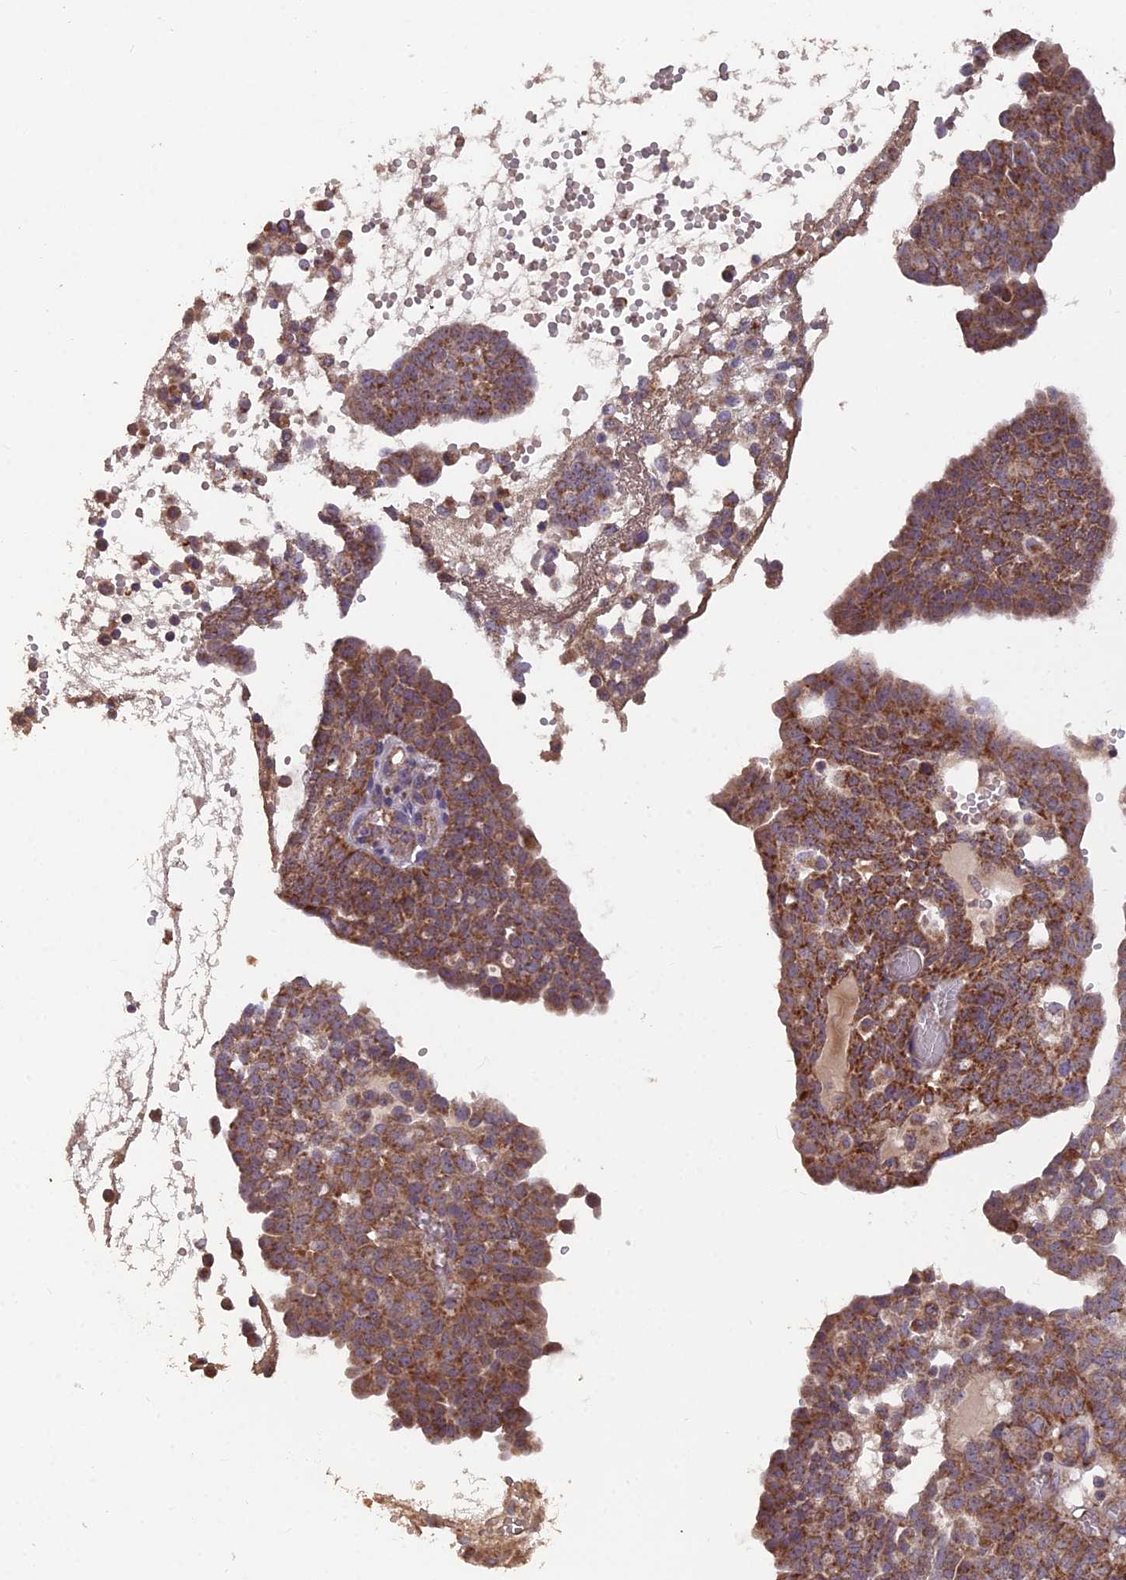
{"staining": {"intensity": "moderate", "quantity": ">75%", "location": "cytoplasmic/membranous"}, "tissue": "ovarian cancer", "cell_type": "Tumor cells", "image_type": "cancer", "snomed": [{"axis": "morphology", "description": "Cystadenocarcinoma, serous, NOS"}, {"axis": "topography", "description": "Soft tissue"}, {"axis": "topography", "description": "Ovary"}], "caption": "Ovarian serous cystadenocarcinoma stained with a brown dye reveals moderate cytoplasmic/membranous positive expression in about >75% of tumor cells.", "gene": "IFT22", "patient": {"sex": "female", "age": 57}}